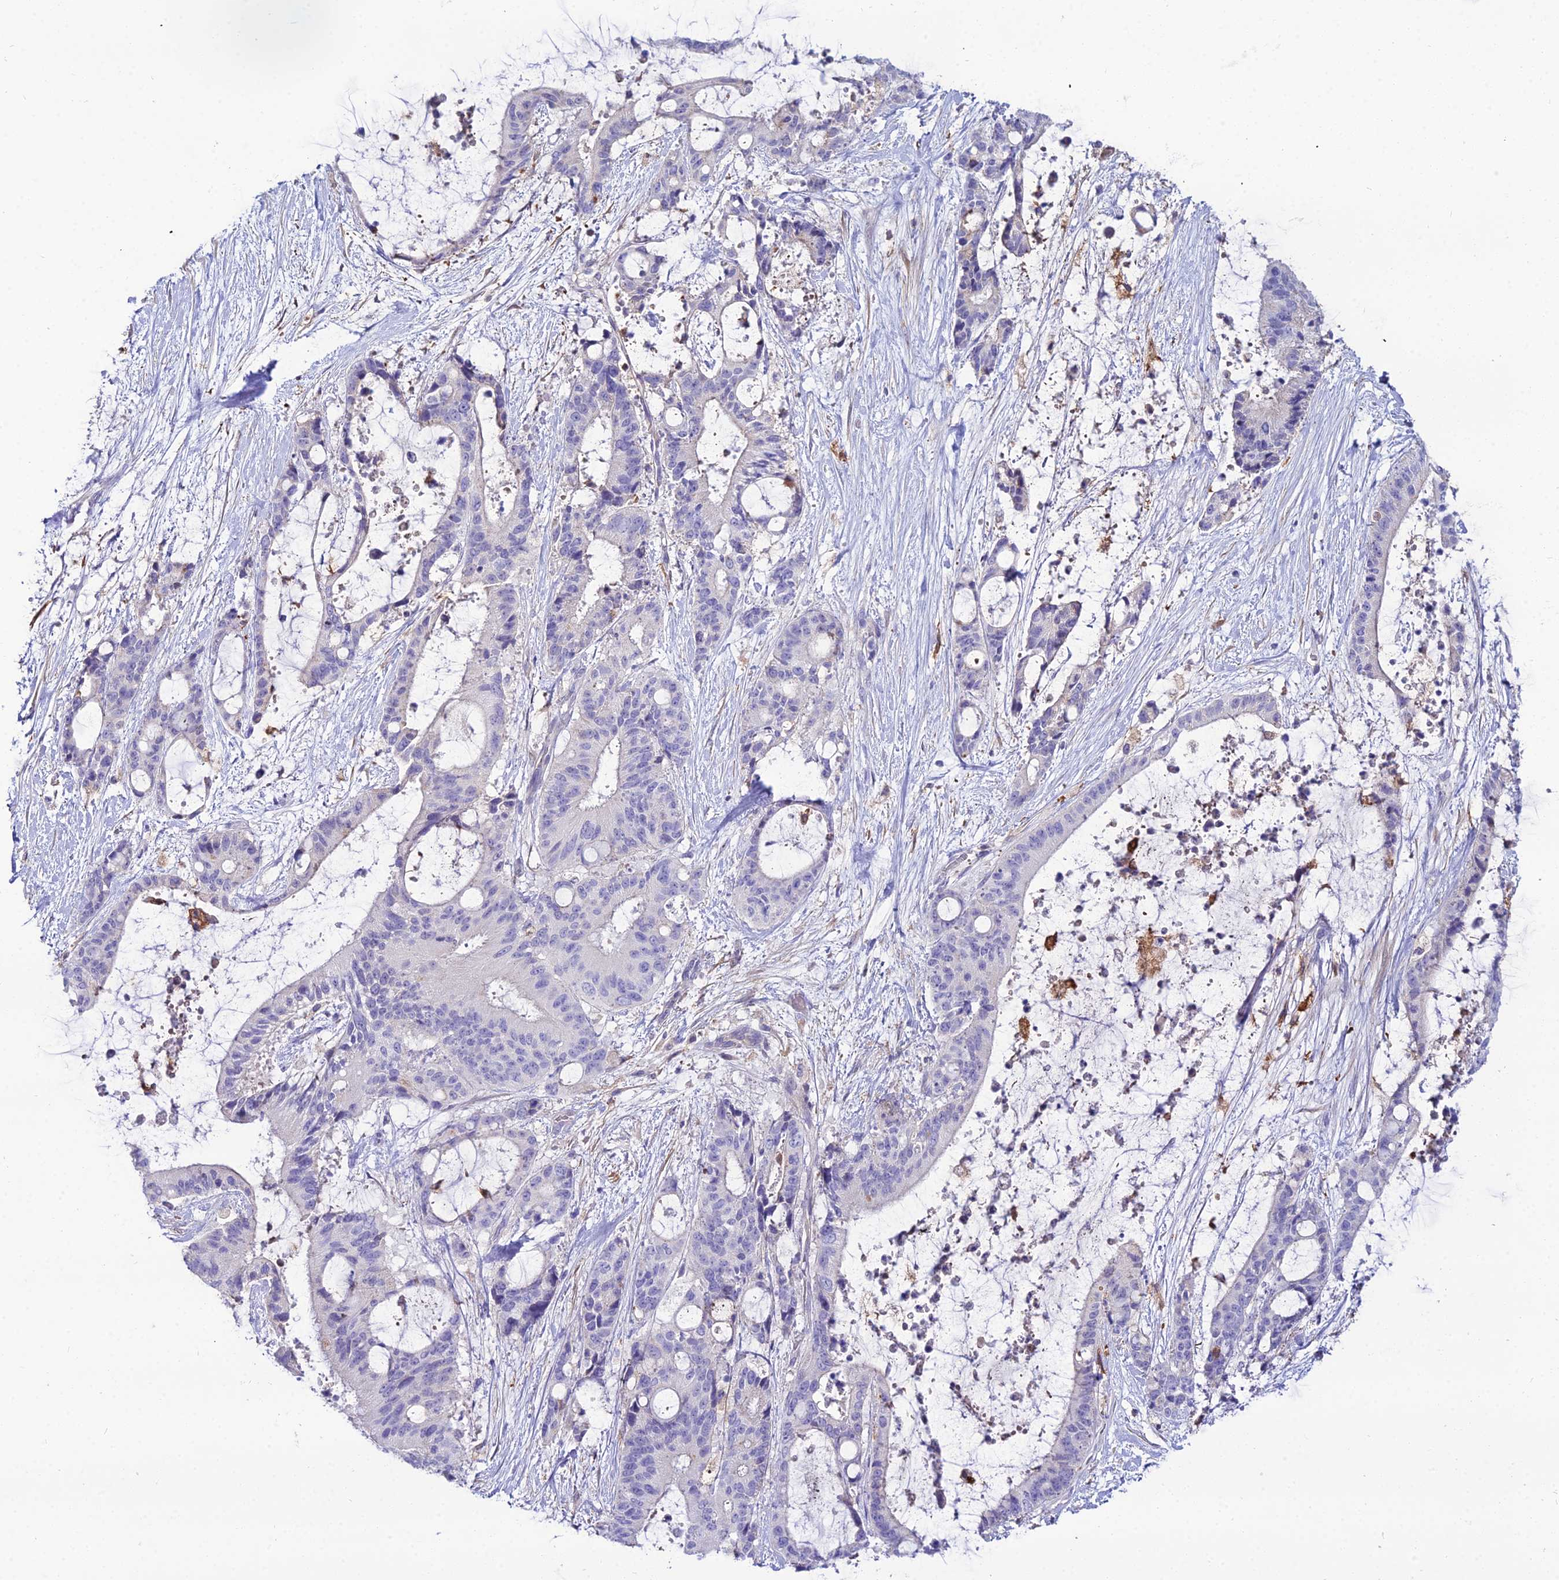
{"staining": {"intensity": "negative", "quantity": "none", "location": "none"}, "tissue": "liver cancer", "cell_type": "Tumor cells", "image_type": "cancer", "snomed": [{"axis": "morphology", "description": "Normal tissue, NOS"}, {"axis": "morphology", "description": "Cholangiocarcinoma"}, {"axis": "topography", "description": "Liver"}, {"axis": "topography", "description": "Peripheral nerve tissue"}], "caption": "Histopathology image shows no significant protein positivity in tumor cells of liver cancer.", "gene": "MB21D2", "patient": {"sex": "female", "age": 73}}